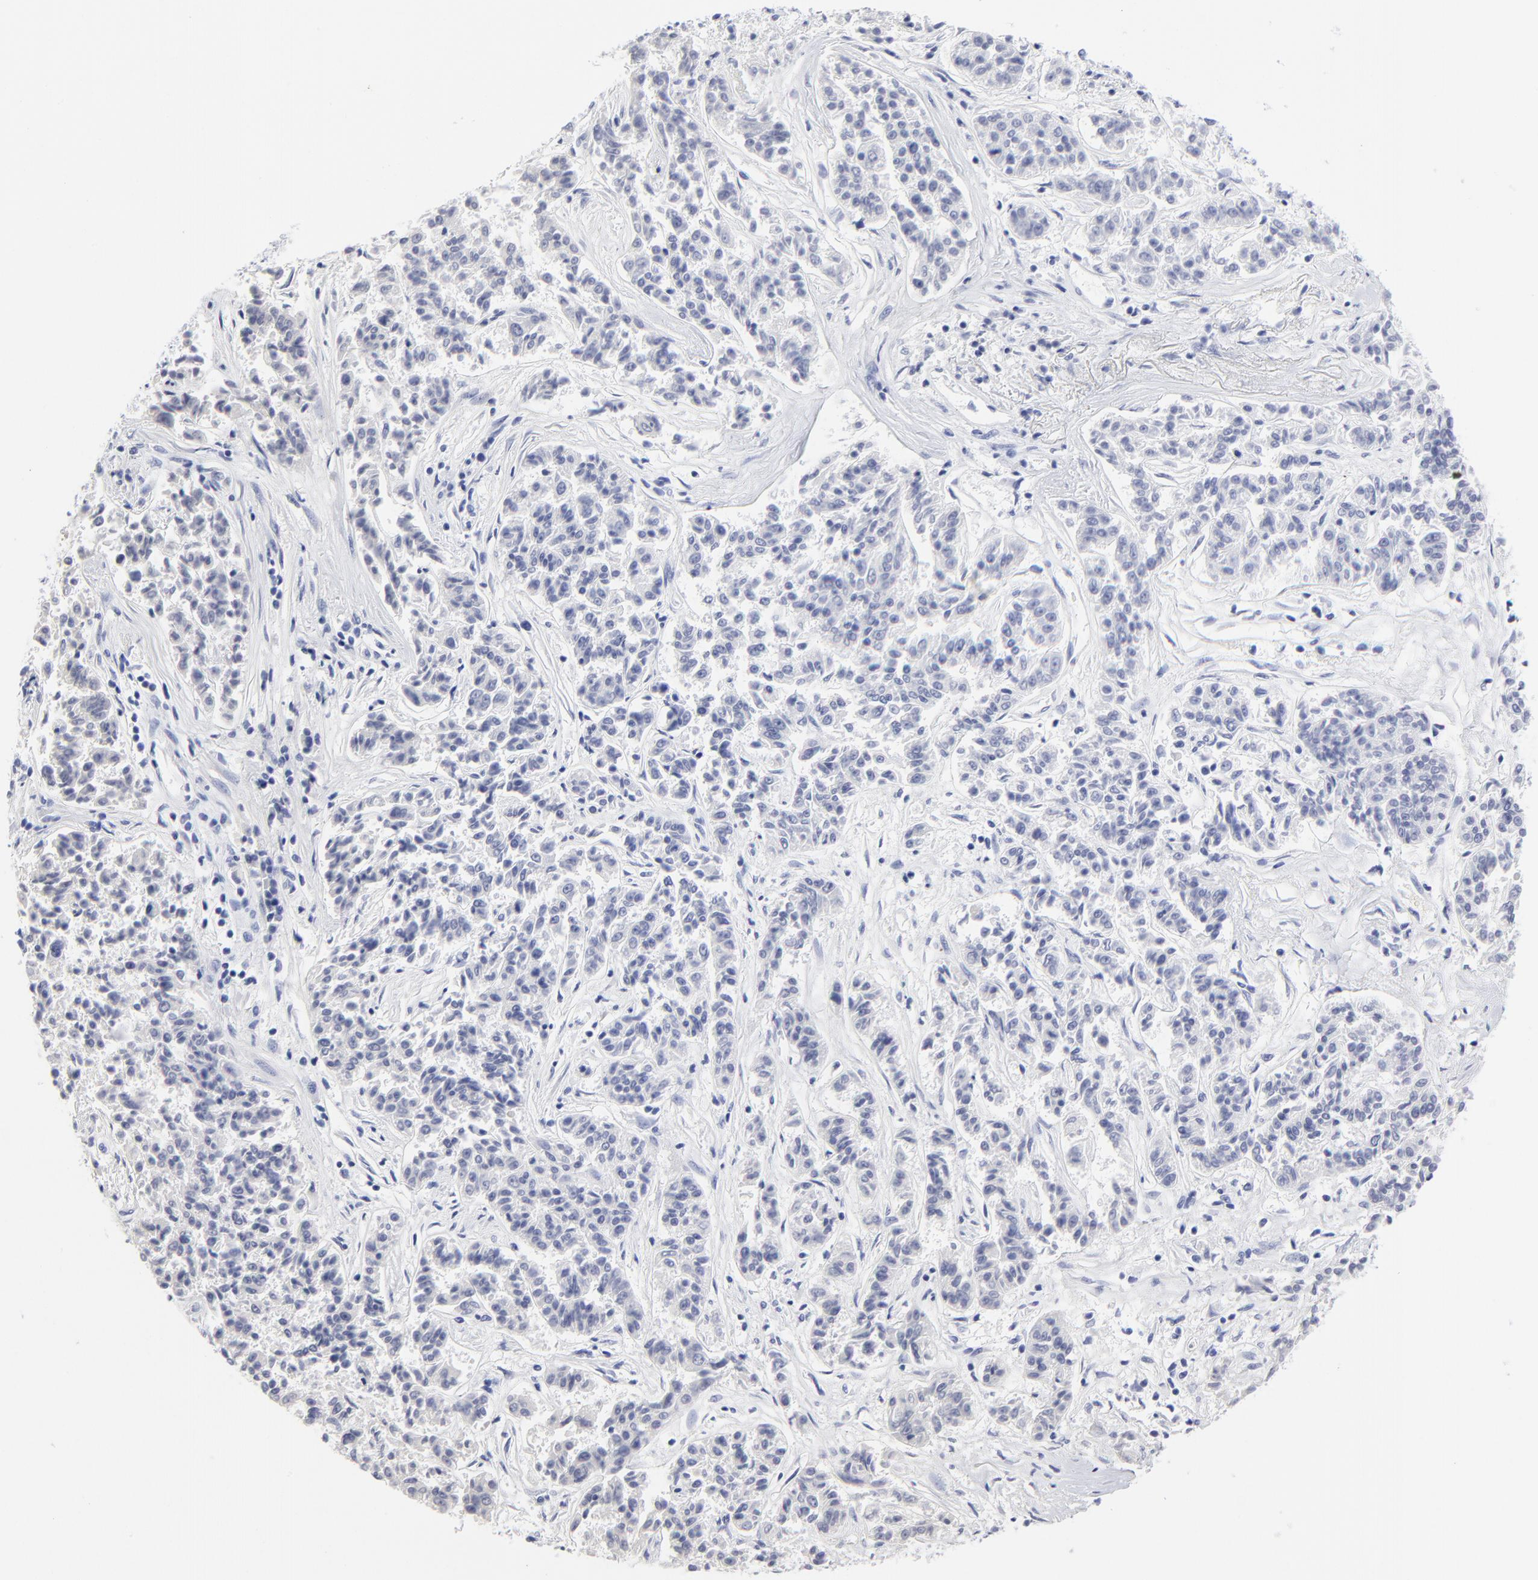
{"staining": {"intensity": "negative", "quantity": "none", "location": "none"}, "tissue": "lung cancer", "cell_type": "Tumor cells", "image_type": "cancer", "snomed": [{"axis": "morphology", "description": "Adenocarcinoma, NOS"}, {"axis": "topography", "description": "Lung"}], "caption": "DAB (3,3'-diaminobenzidine) immunohistochemical staining of human lung cancer (adenocarcinoma) displays no significant expression in tumor cells.", "gene": "DCN", "patient": {"sex": "male", "age": 84}}